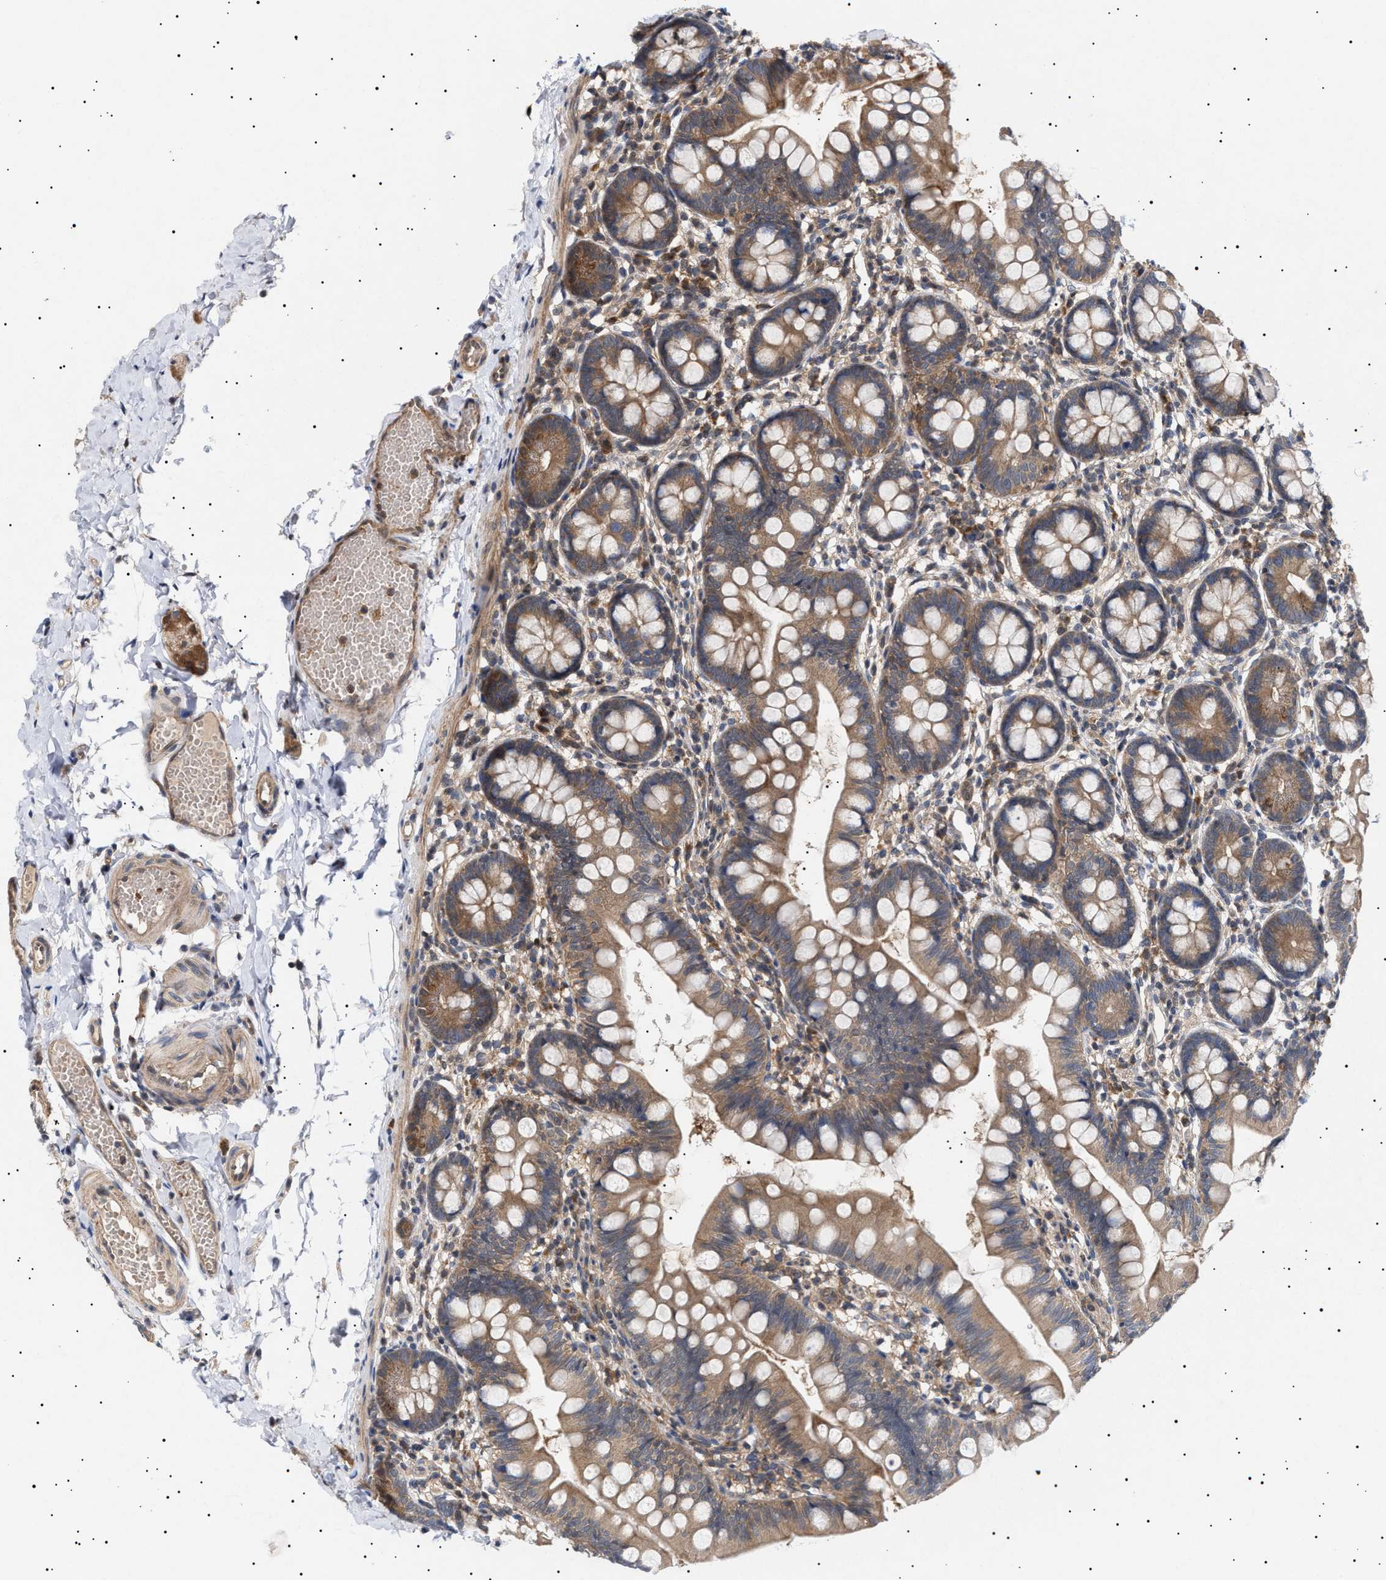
{"staining": {"intensity": "moderate", "quantity": ">75%", "location": "cytoplasmic/membranous"}, "tissue": "small intestine", "cell_type": "Glandular cells", "image_type": "normal", "snomed": [{"axis": "morphology", "description": "Normal tissue, NOS"}, {"axis": "topography", "description": "Small intestine"}], "caption": "Benign small intestine exhibits moderate cytoplasmic/membranous expression in about >75% of glandular cells.", "gene": "NPLOC4", "patient": {"sex": "male", "age": 7}}